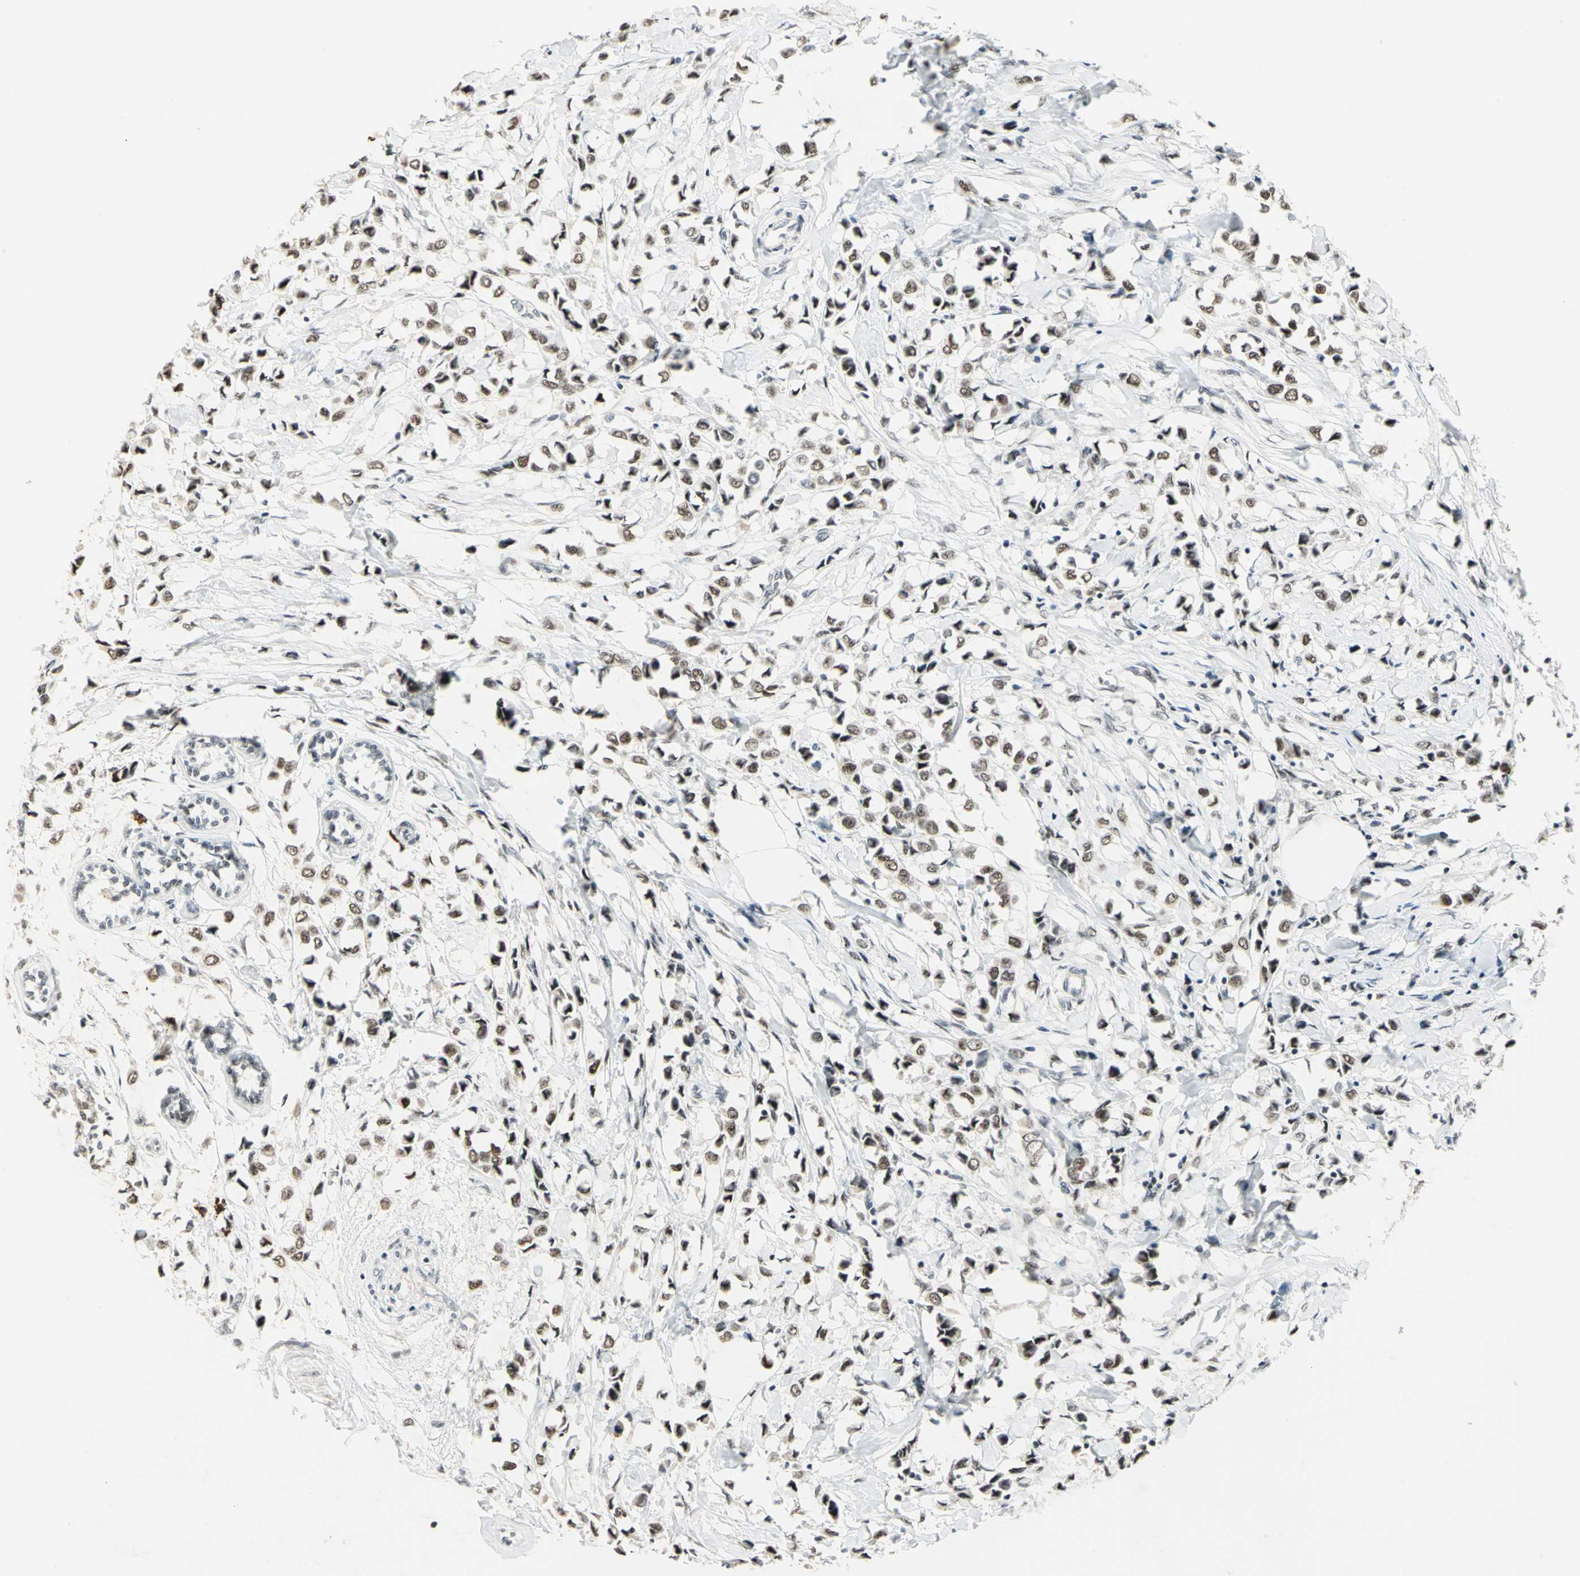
{"staining": {"intensity": "moderate", "quantity": ">75%", "location": "nuclear"}, "tissue": "breast cancer", "cell_type": "Tumor cells", "image_type": "cancer", "snomed": [{"axis": "morphology", "description": "Lobular carcinoma"}, {"axis": "topography", "description": "Breast"}], "caption": "This image displays immunohistochemistry (IHC) staining of human breast cancer, with medium moderate nuclear positivity in about >75% of tumor cells.", "gene": "CCNT1", "patient": {"sex": "female", "age": 51}}